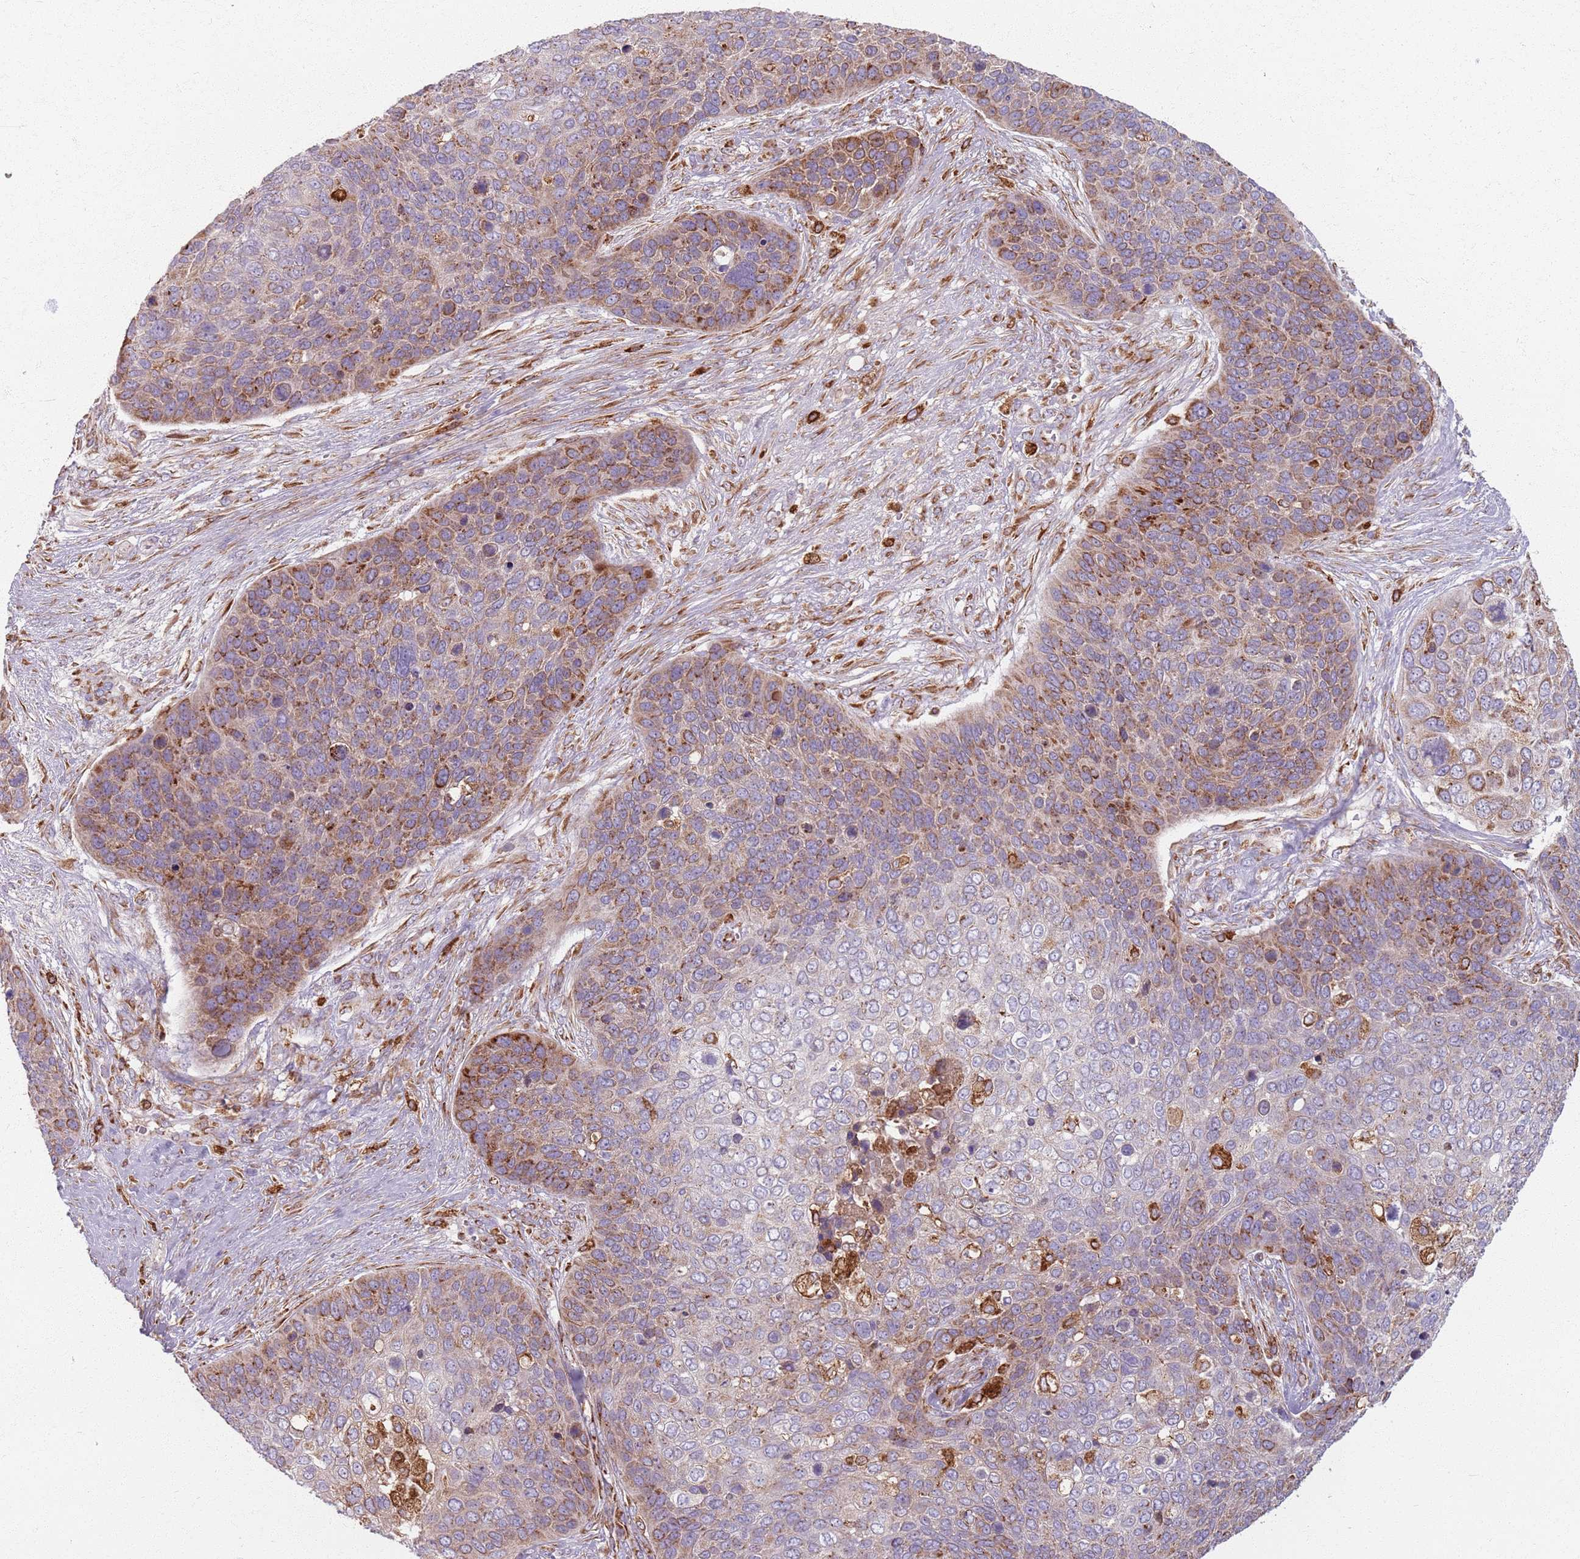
{"staining": {"intensity": "strong", "quantity": "25%-75%", "location": "cytoplasmic/membranous"}, "tissue": "skin cancer", "cell_type": "Tumor cells", "image_type": "cancer", "snomed": [{"axis": "morphology", "description": "Basal cell carcinoma"}, {"axis": "topography", "description": "Skin"}], "caption": "Tumor cells reveal high levels of strong cytoplasmic/membranous expression in about 25%-75% of cells in skin cancer.", "gene": "COLGALT1", "patient": {"sex": "female", "age": 74}}